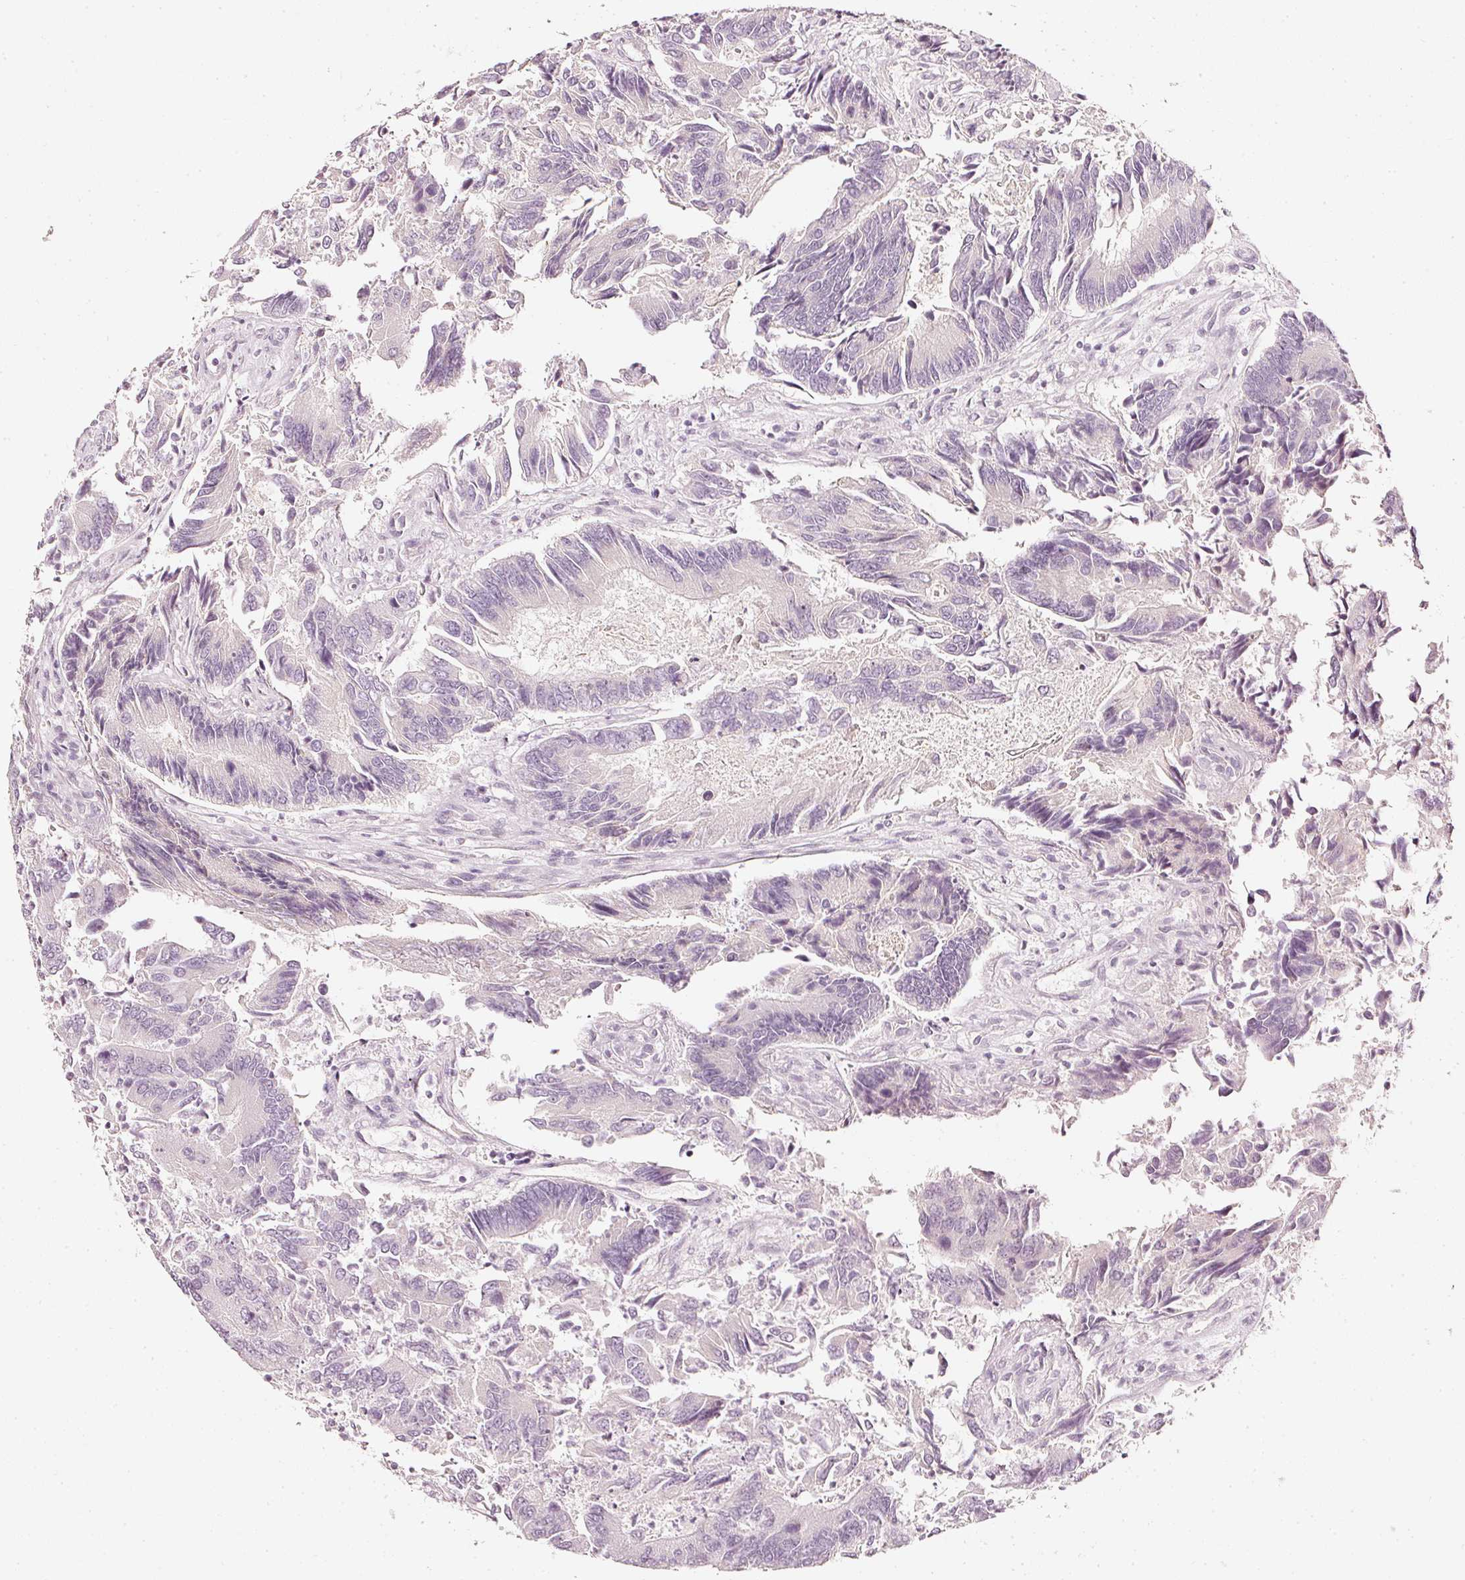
{"staining": {"intensity": "negative", "quantity": "none", "location": "none"}, "tissue": "colorectal cancer", "cell_type": "Tumor cells", "image_type": "cancer", "snomed": [{"axis": "morphology", "description": "Adenocarcinoma, NOS"}, {"axis": "topography", "description": "Colon"}], "caption": "Adenocarcinoma (colorectal) was stained to show a protein in brown. There is no significant positivity in tumor cells. (DAB (3,3'-diaminobenzidine) IHC with hematoxylin counter stain).", "gene": "CNP", "patient": {"sex": "female", "age": 67}}